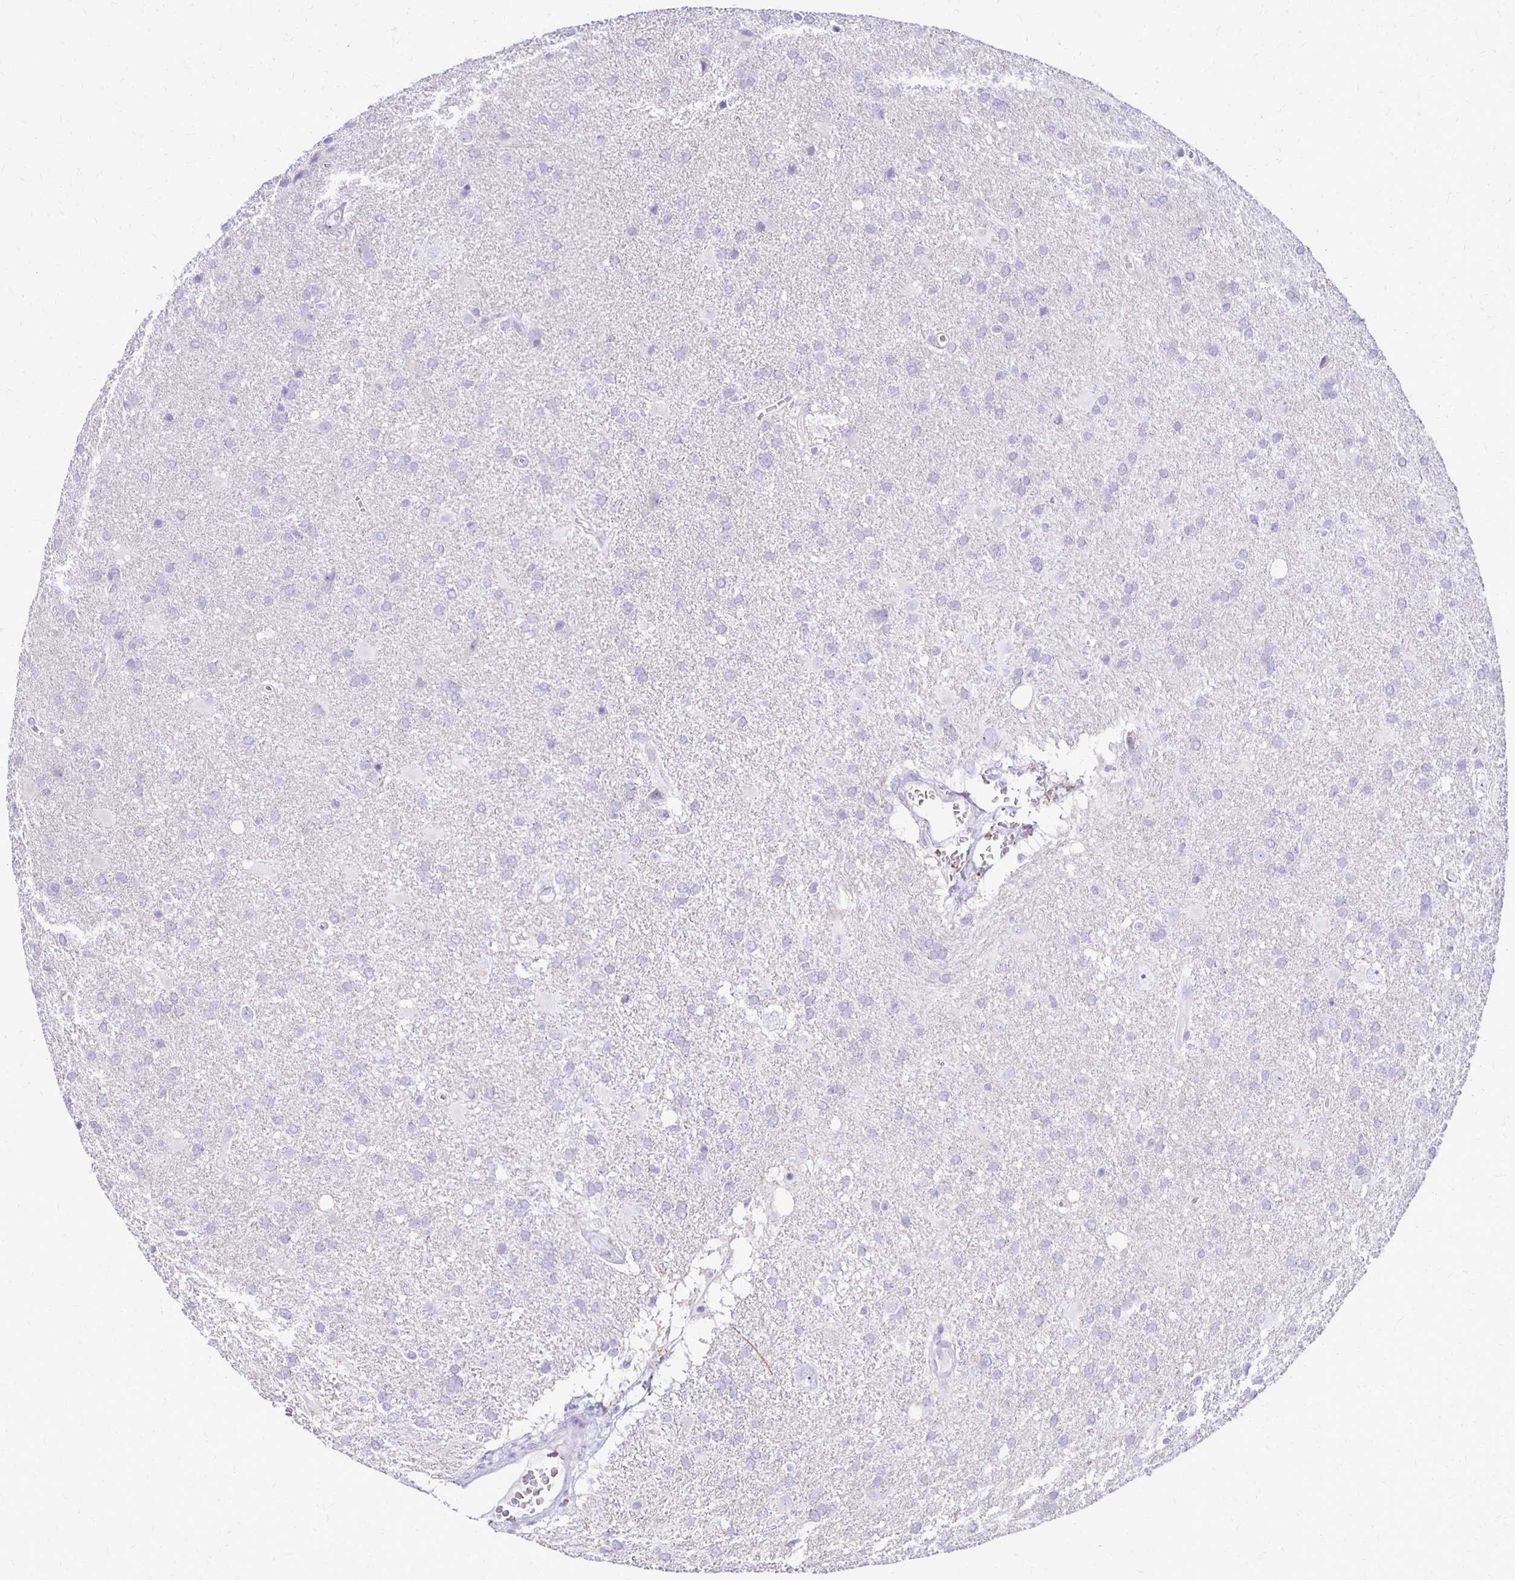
{"staining": {"intensity": "negative", "quantity": "none", "location": "none"}, "tissue": "glioma", "cell_type": "Tumor cells", "image_type": "cancer", "snomed": [{"axis": "morphology", "description": "Glioma, malignant, Low grade"}, {"axis": "topography", "description": "Brain"}], "caption": "Immunohistochemical staining of glioma displays no significant staining in tumor cells.", "gene": "RYR1", "patient": {"sex": "male", "age": 66}}